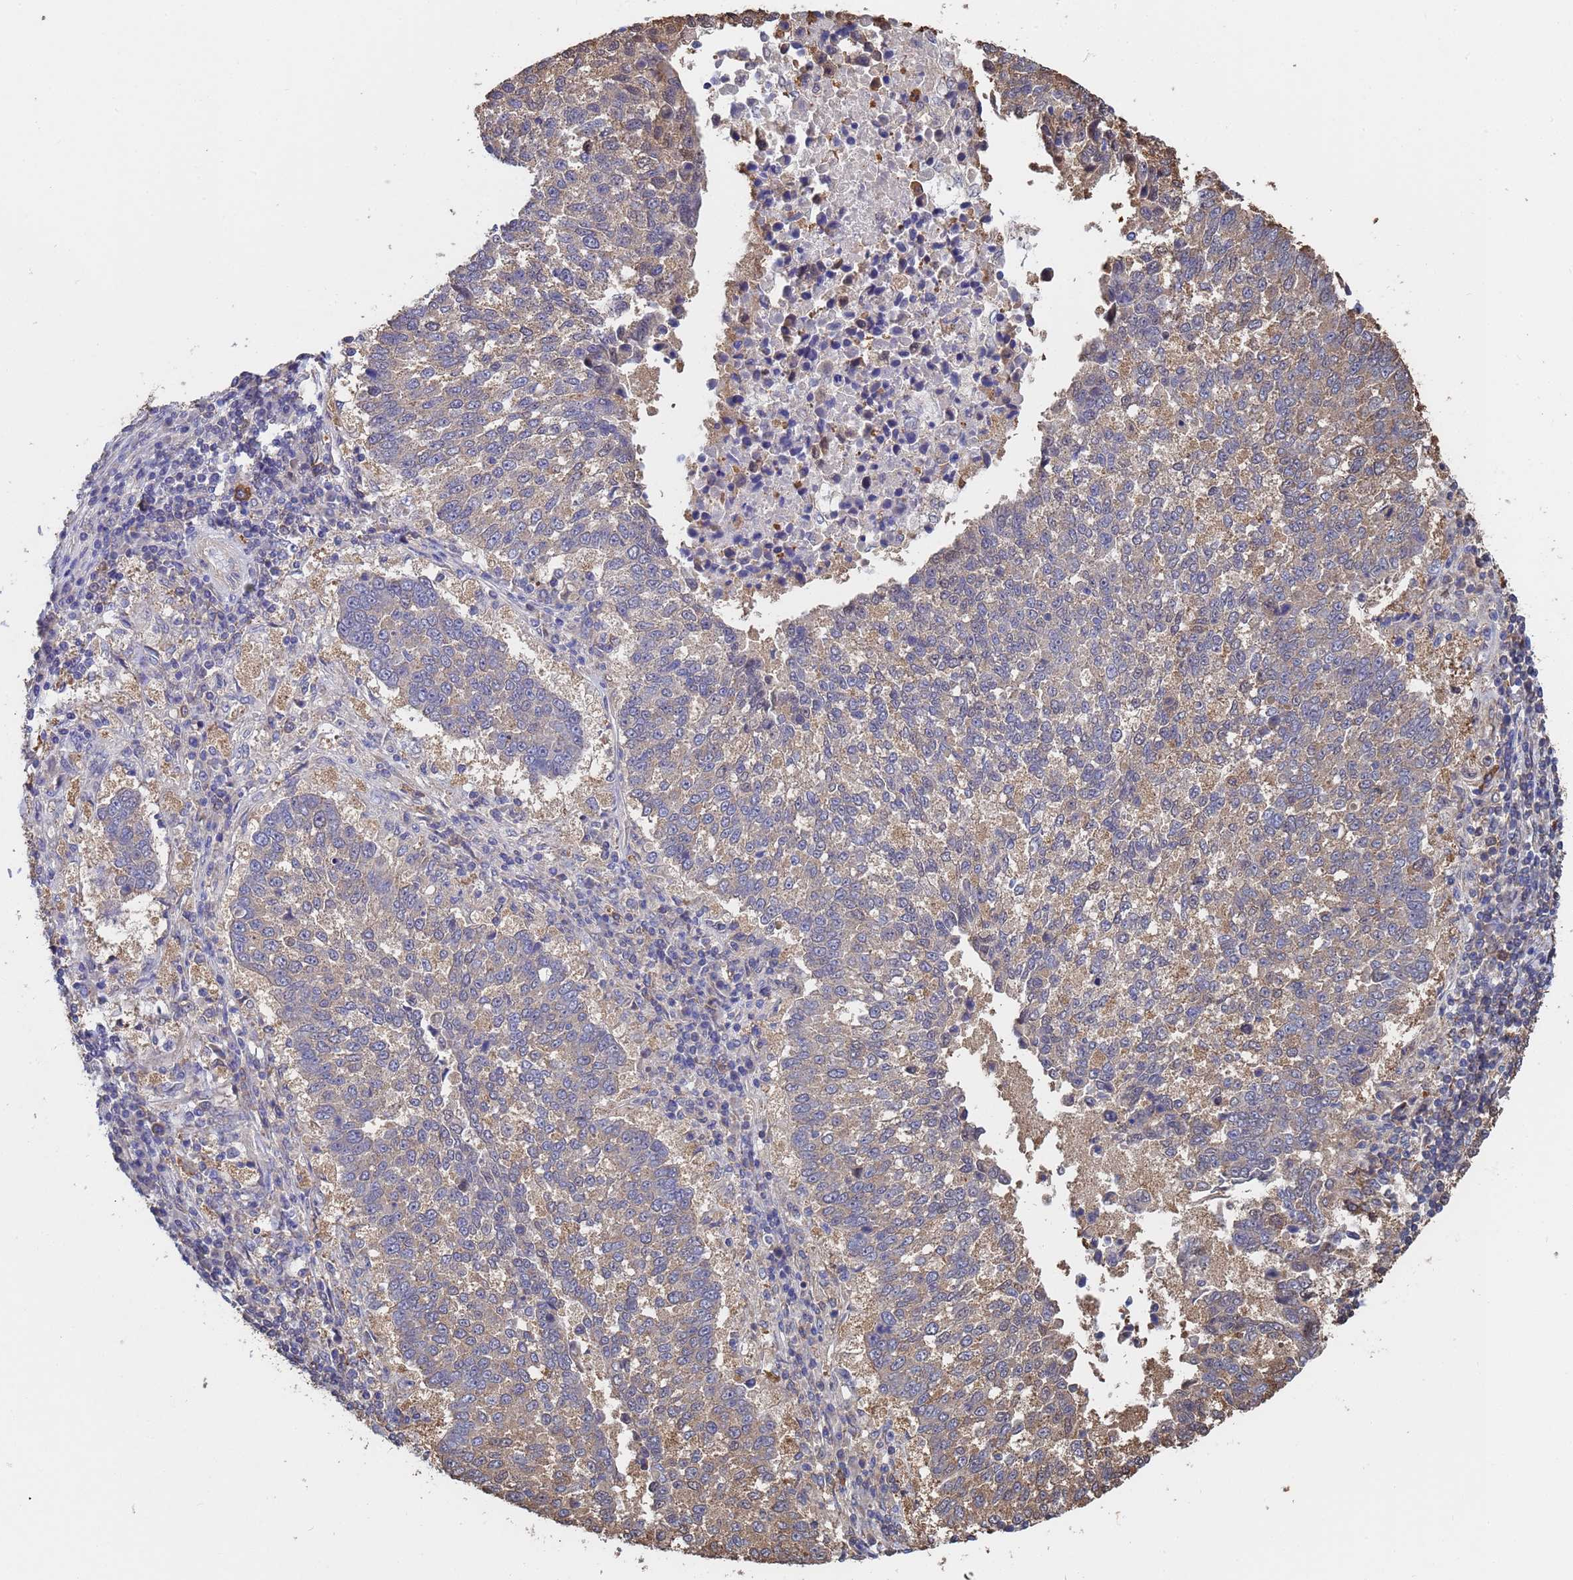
{"staining": {"intensity": "weak", "quantity": "25%-75%", "location": "cytoplasmic/membranous"}, "tissue": "lung cancer", "cell_type": "Tumor cells", "image_type": "cancer", "snomed": [{"axis": "morphology", "description": "Squamous cell carcinoma, NOS"}, {"axis": "topography", "description": "Lung"}], "caption": "Immunohistochemical staining of human lung cancer (squamous cell carcinoma) displays low levels of weak cytoplasmic/membranous protein expression in about 25%-75% of tumor cells. The staining is performed using DAB brown chromogen to label protein expression. The nuclei are counter-stained blue using hematoxylin.", "gene": "FAM25A", "patient": {"sex": "male", "age": 73}}